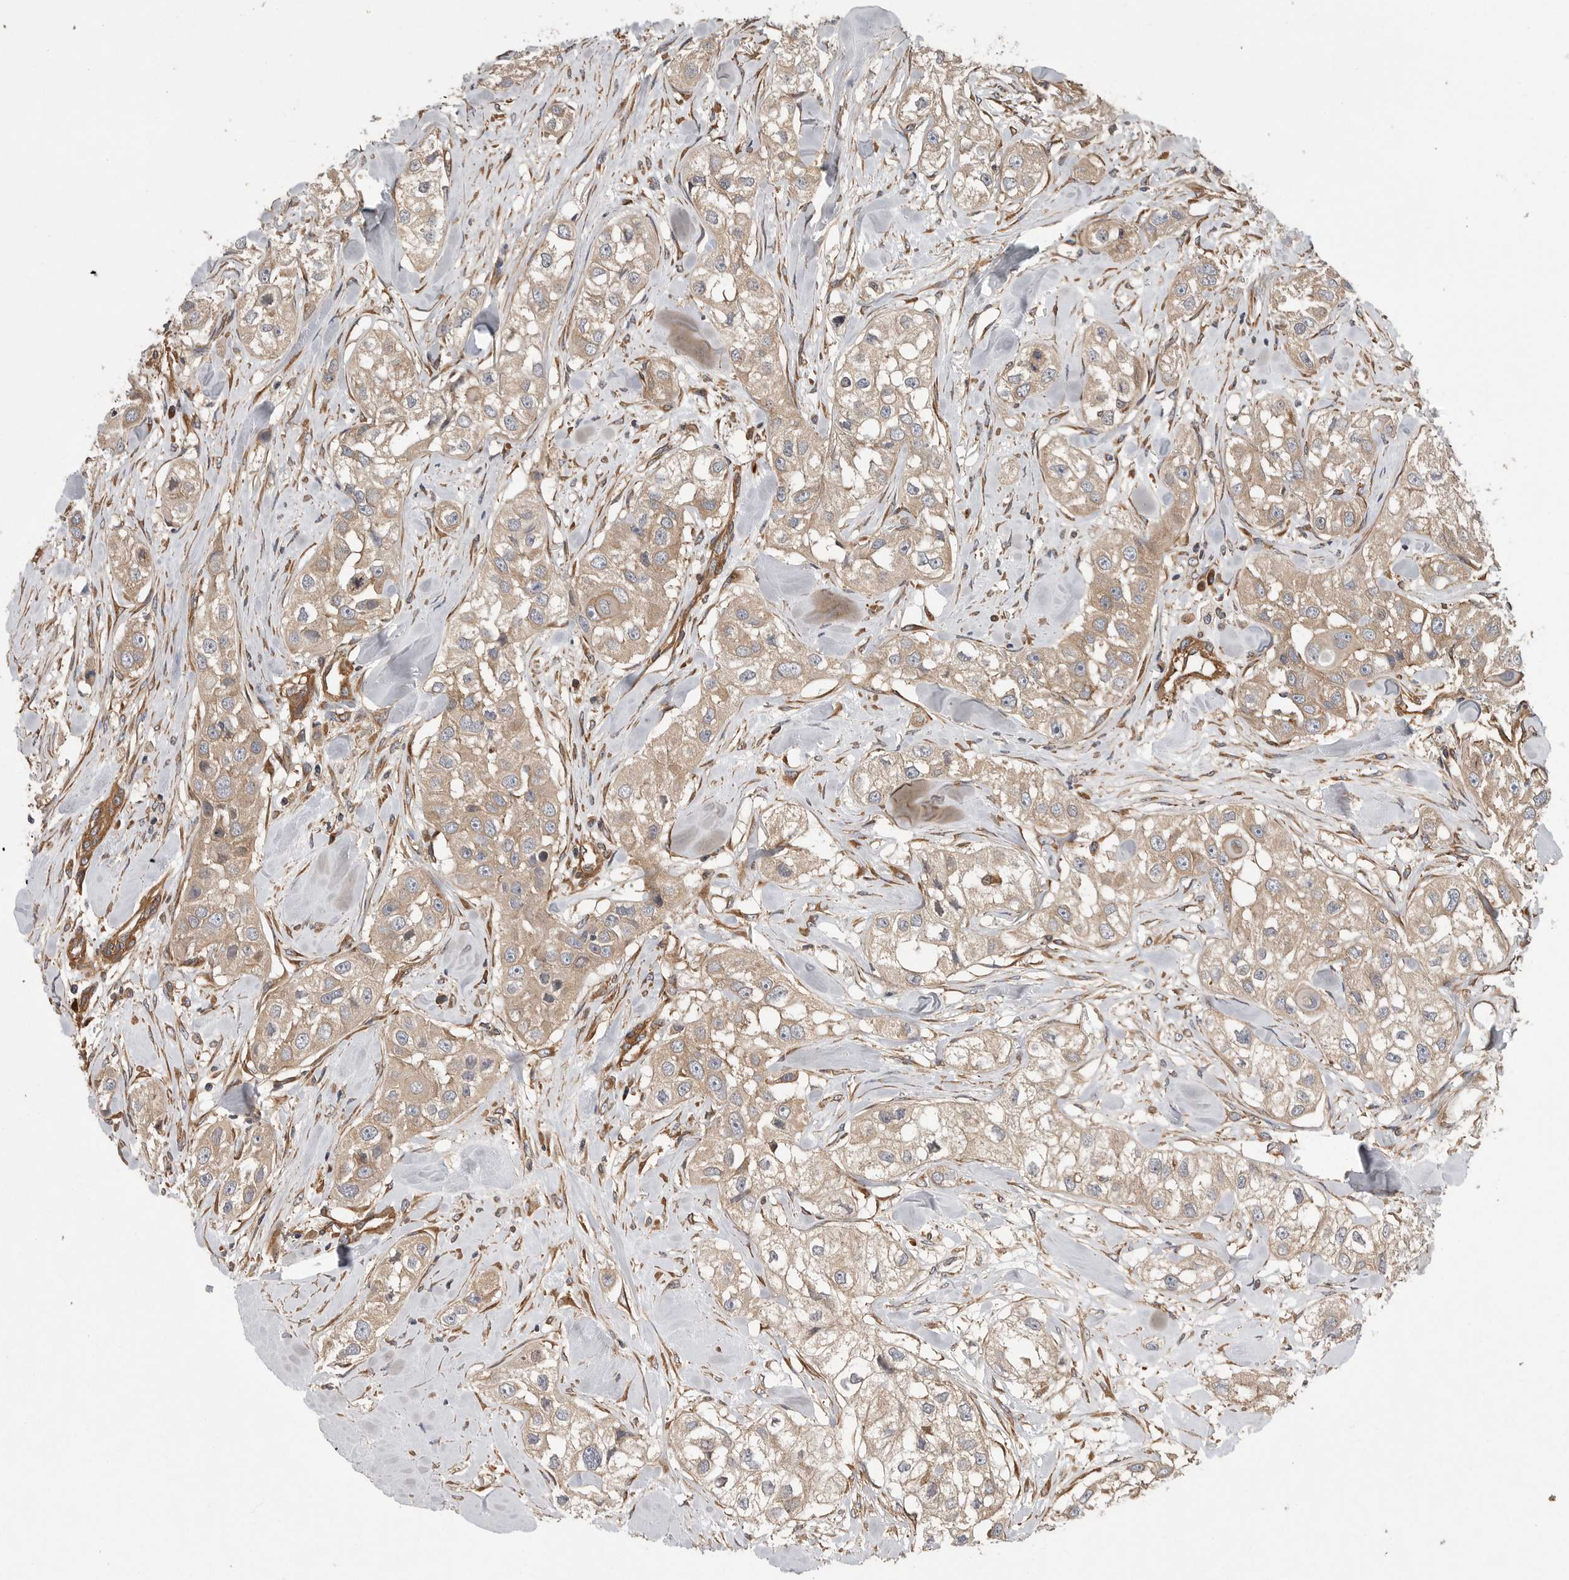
{"staining": {"intensity": "weak", "quantity": ">75%", "location": "cytoplasmic/membranous"}, "tissue": "head and neck cancer", "cell_type": "Tumor cells", "image_type": "cancer", "snomed": [{"axis": "morphology", "description": "Normal tissue, NOS"}, {"axis": "morphology", "description": "Squamous cell carcinoma, NOS"}, {"axis": "topography", "description": "Skeletal muscle"}, {"axis": "topography", "description": "Head-Neck"}], "caption": "Protein expression analysis of human squamous cell carcinoma (head and neck) reveals weak cytoplasmic/membranous positivity in about >75% of tumor cells.", "gene": "OXR1", "patient": {"sex": "male", "age": 51}}